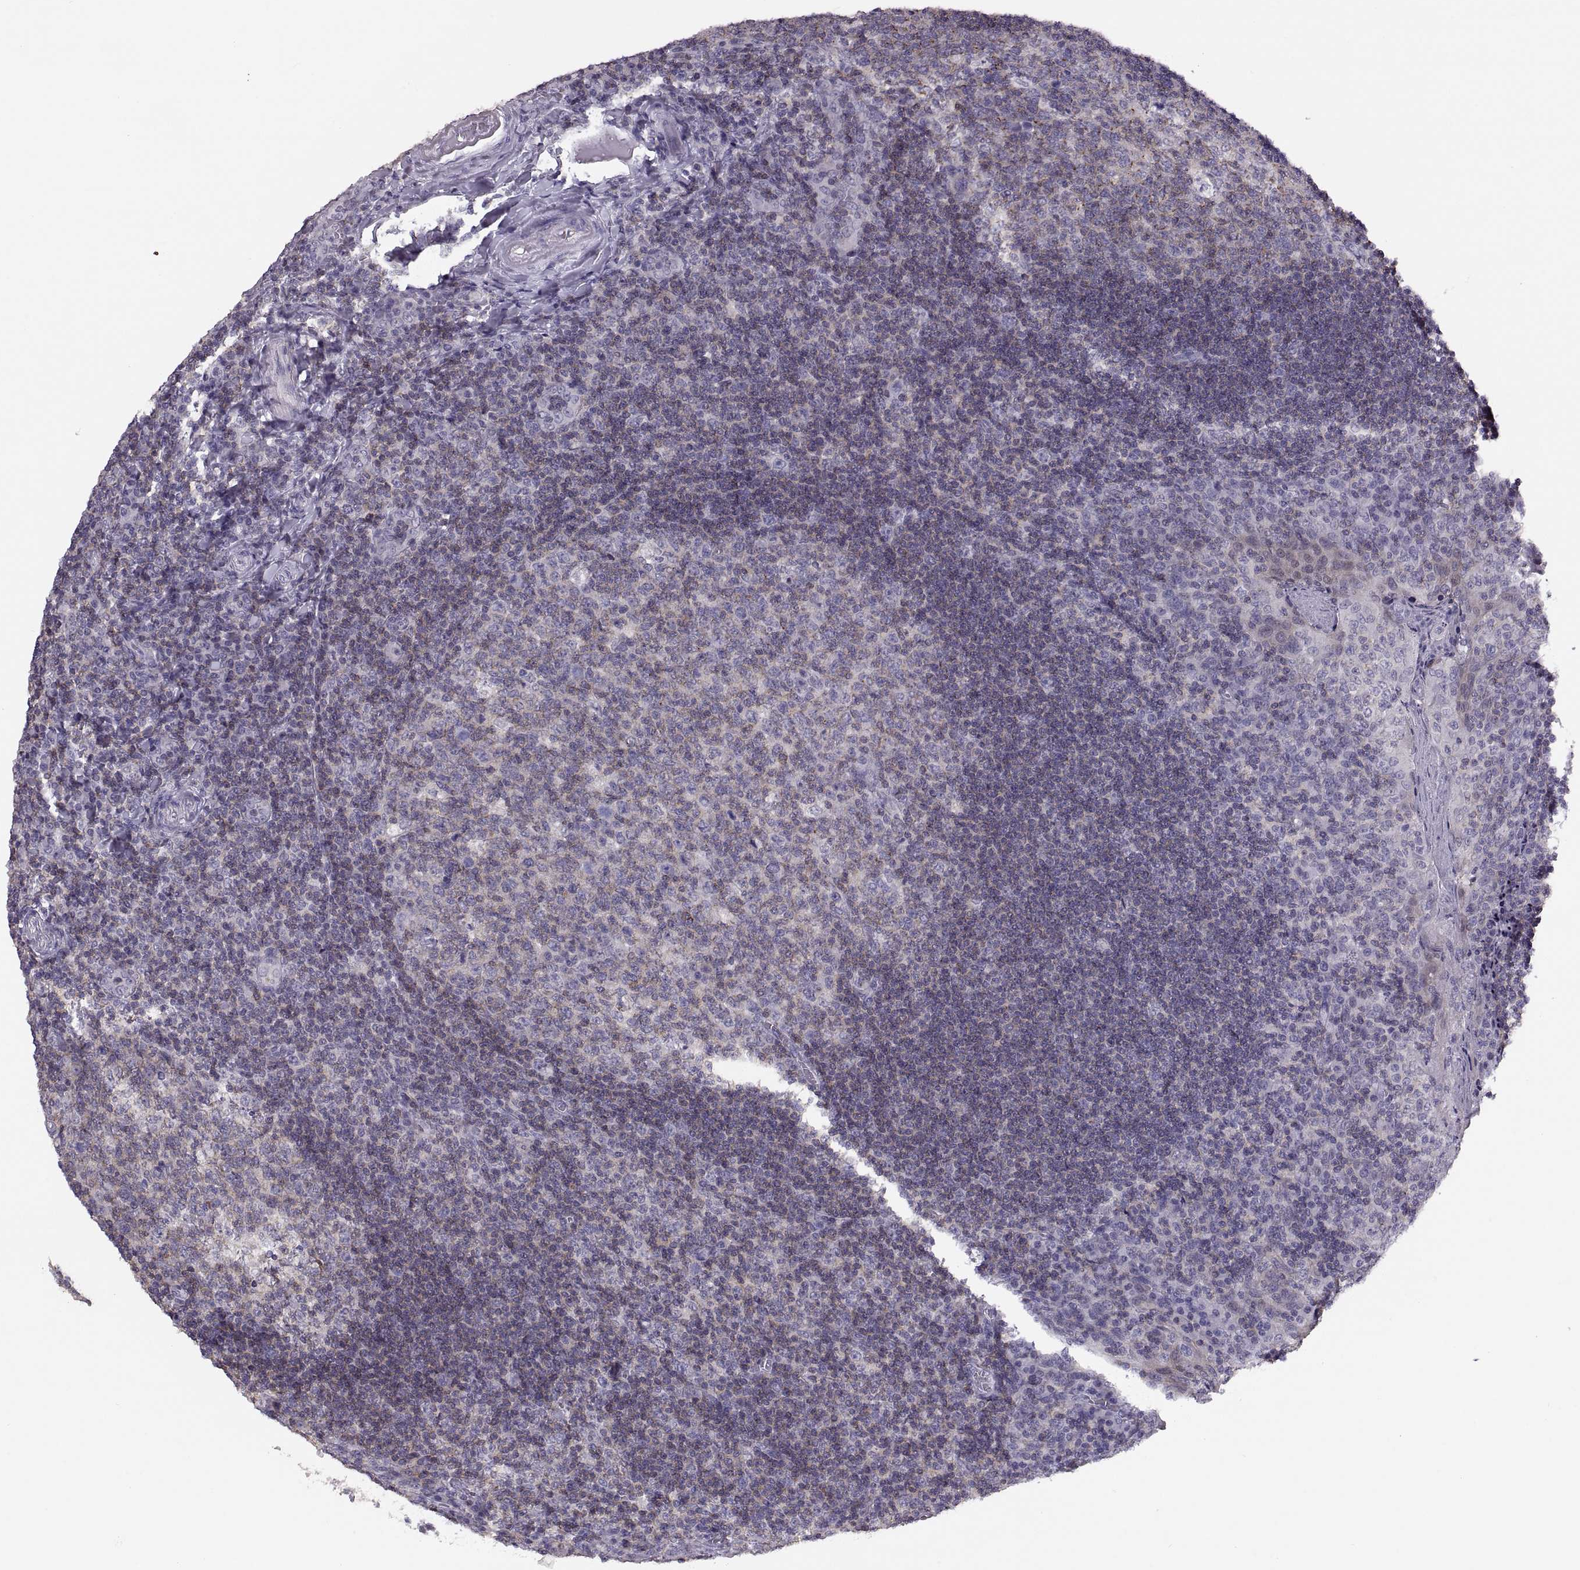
{"staining": {"intensity": "weak", "quantity": "25%-75%", "location": "cytoplasmic/membranous"}, "tissue": "tonsil", "cell_type": "Germinal center cells", "image_type": "normal", "snomed": [{"axis": "morphology", "description": "Normal tissue, NOS"}, {"axis": "topography", "description": "Tonsil"}], "caption": "Immunohistochemical staining of benign tonsil shows low levels of weak cytoplasmic/membranous expression in approximately 25%-75% of germinal center cells. (IHC, brightfield microscopy, high magnification).", "gene": "TTC21A", "patient": {"sex": "male", "age": 17}}